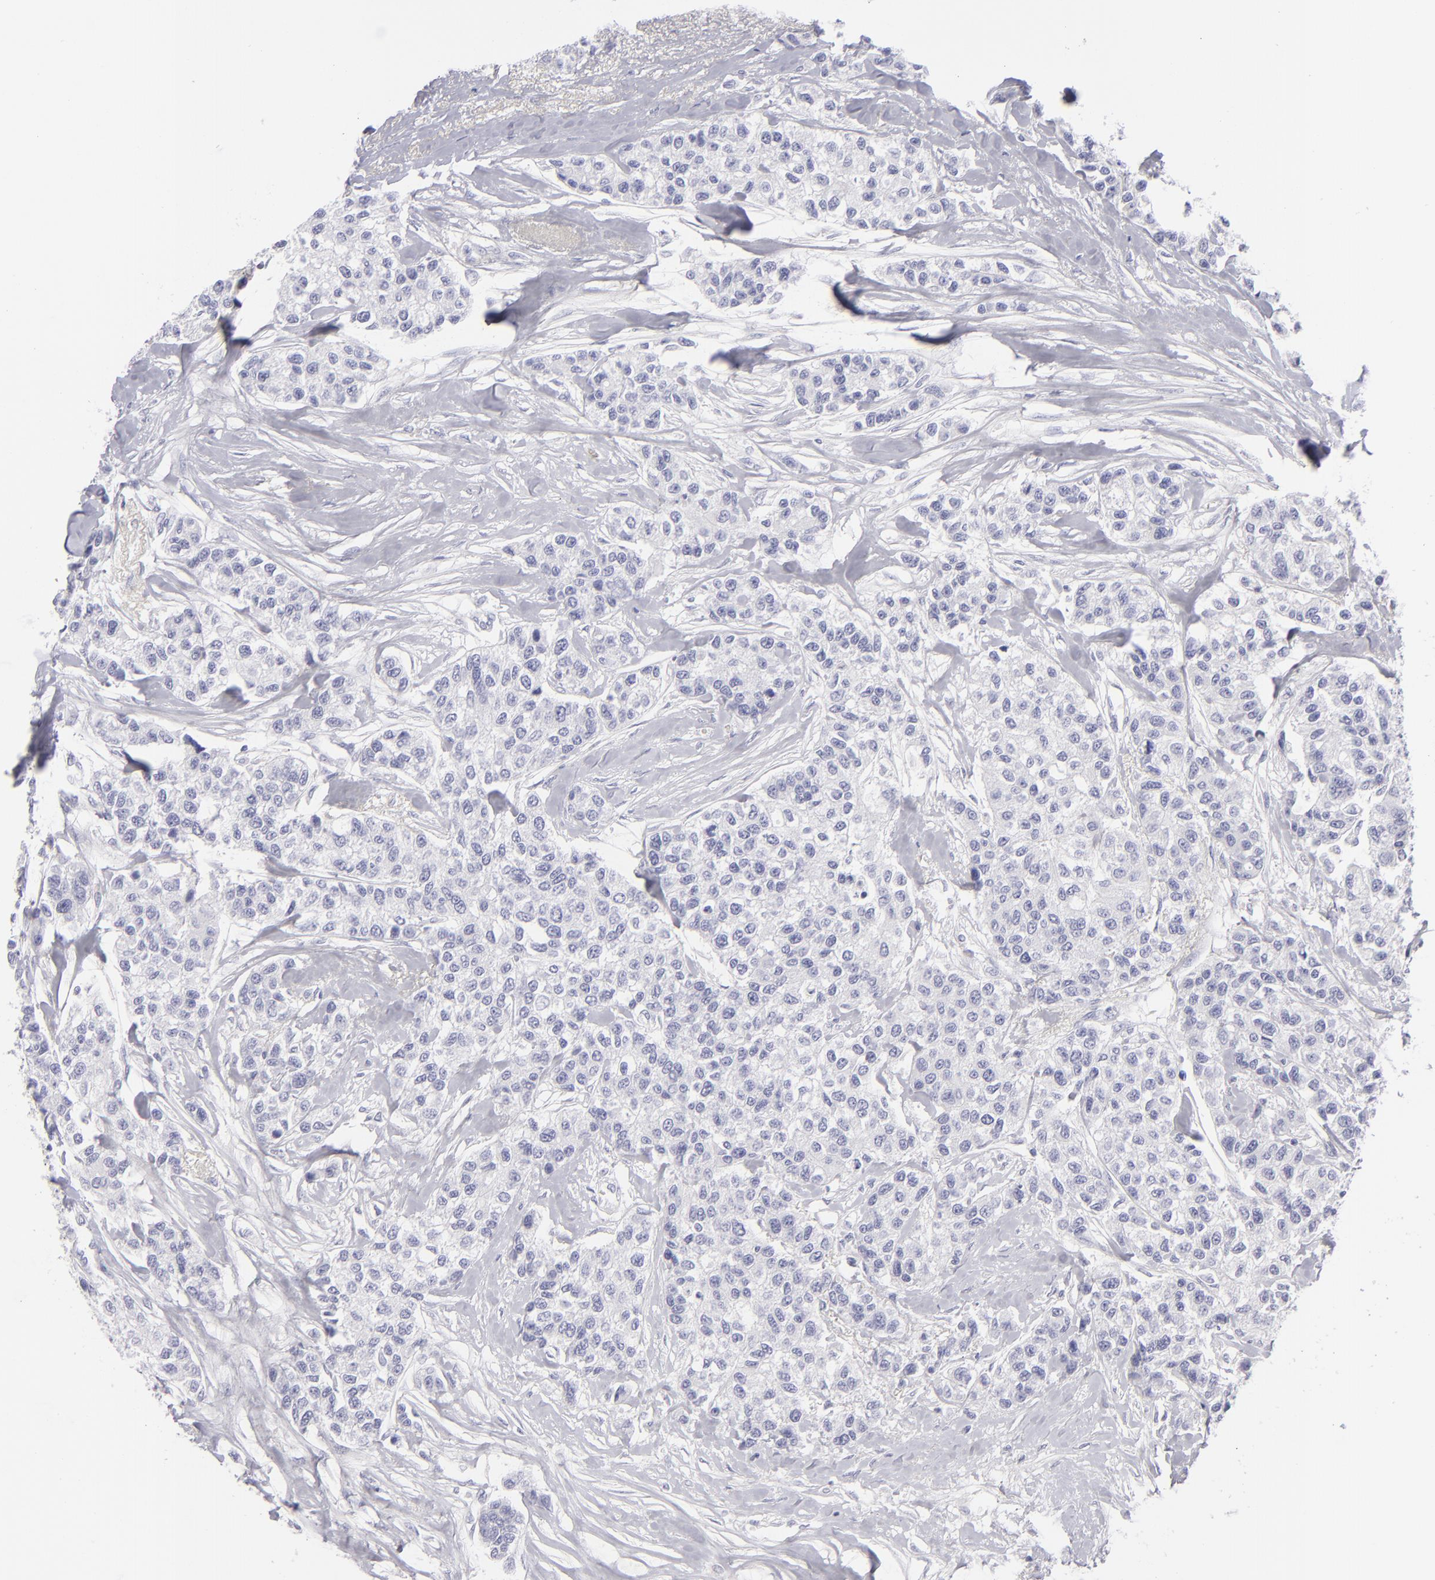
{"staining": {"intensity": "negative", "quantity": "none", "location": "none"}, "tissue": "breast cancer", "cell_type": "Tumor cells", "image_type": "cancer", "snomed": [{"axis": "morphology", "description": "Duct carcinoma"}, {"axis": "topography", "description": "Breast"}], "caption": "Immunohistochemical staining of intraductal carcinoma (breast) displays no significant staining in tumor cells. The staining was performed using DAB to visualize the protein expression in brown, while the nuclei were stained in blue with hematoxylin (Magnification: 20x).", "gene": "CD22", "patient": {"sex": "female", "age": 51}}